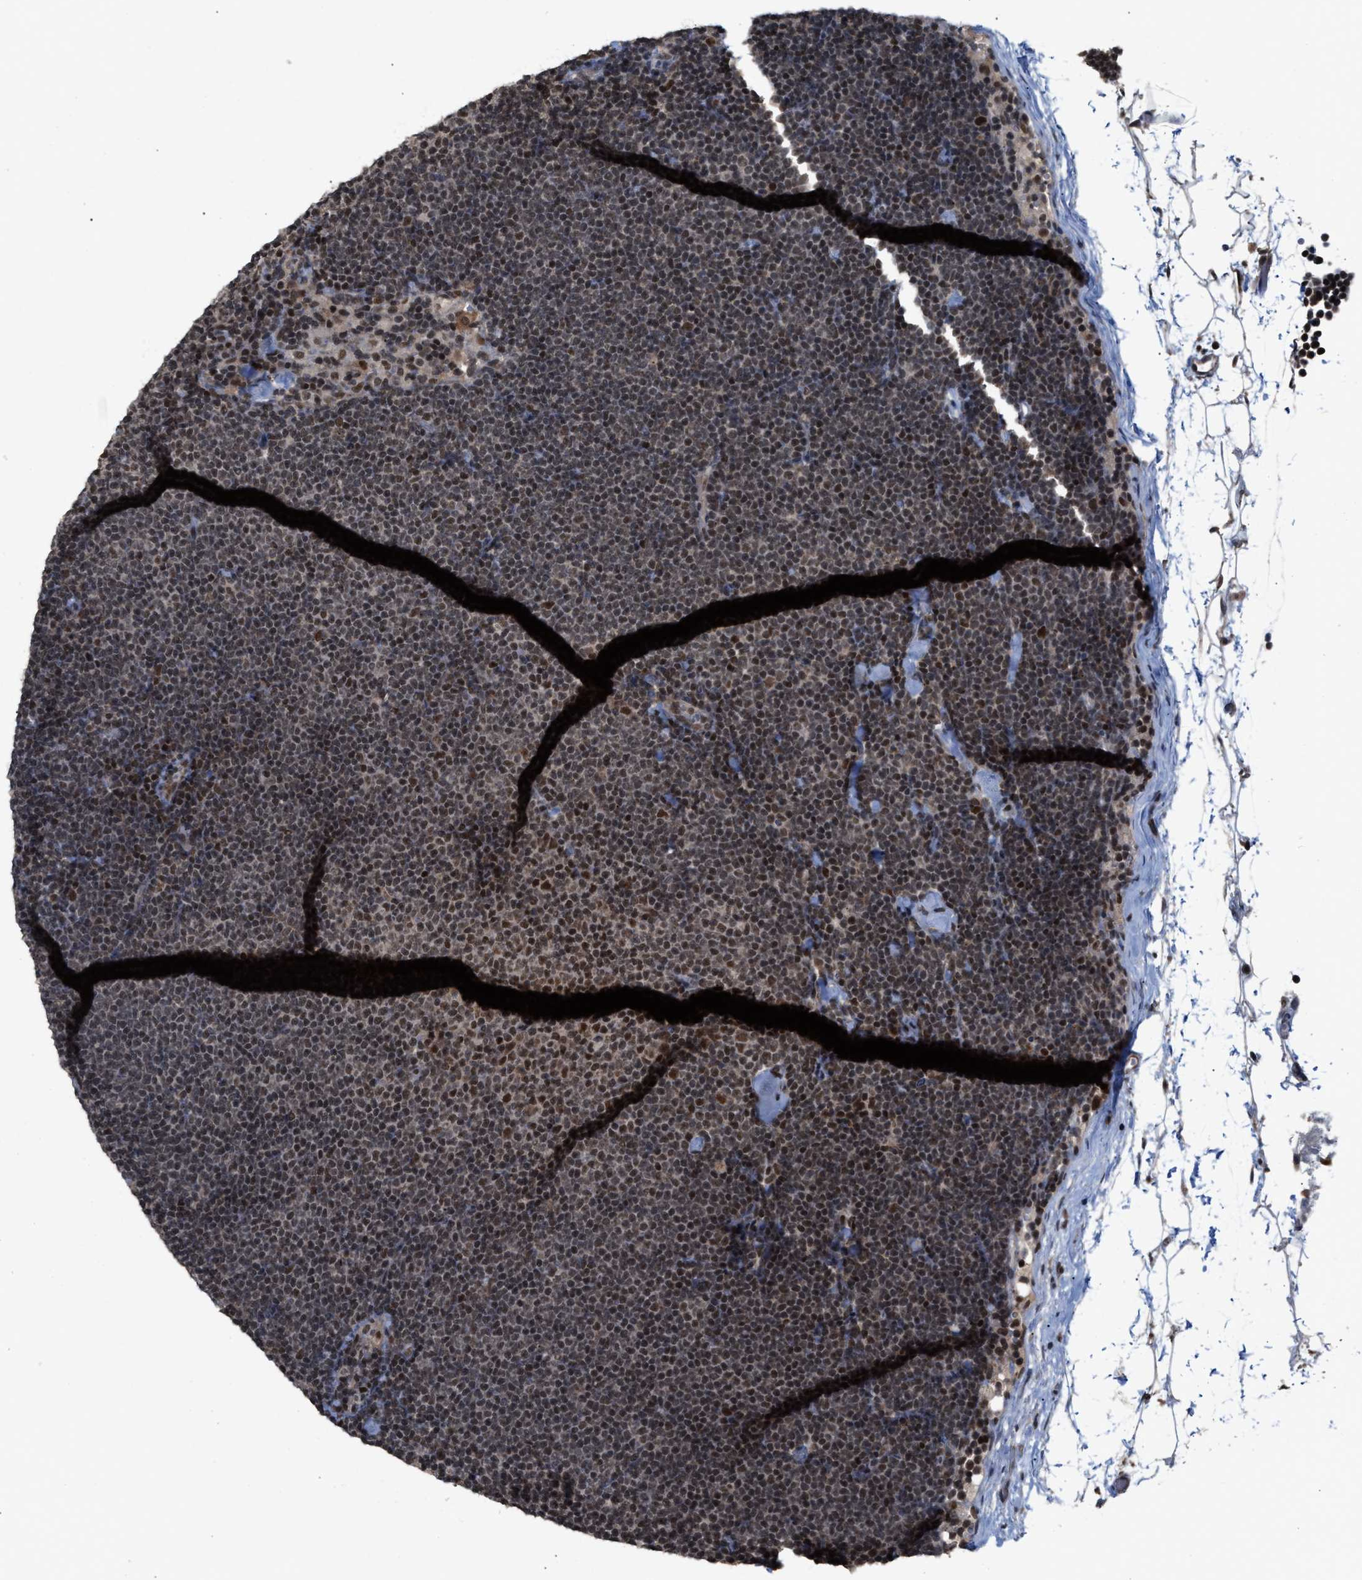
{"staining": {"intensity": "moderate", "quantity": ">75%", "location": "nuclear"}, "tissue": "lymphoma", "cell_type": "Tumor cells", "image_type": "cancer", "snomed": [{"axis": "morphology", "description": "Malignant lymphoma, non-Hodgkin's type, Low grade"}, {"axis": "topography", "description": "Lymph node"}], "caption": "Malignant lymphoma, non-Hodgkin's type (low-grade) tissue demonstrates moderate nuclear expression in about >75% of tumor cells", "gene": "C9orf78", "patient": {"sex": "female", "age": 53}}